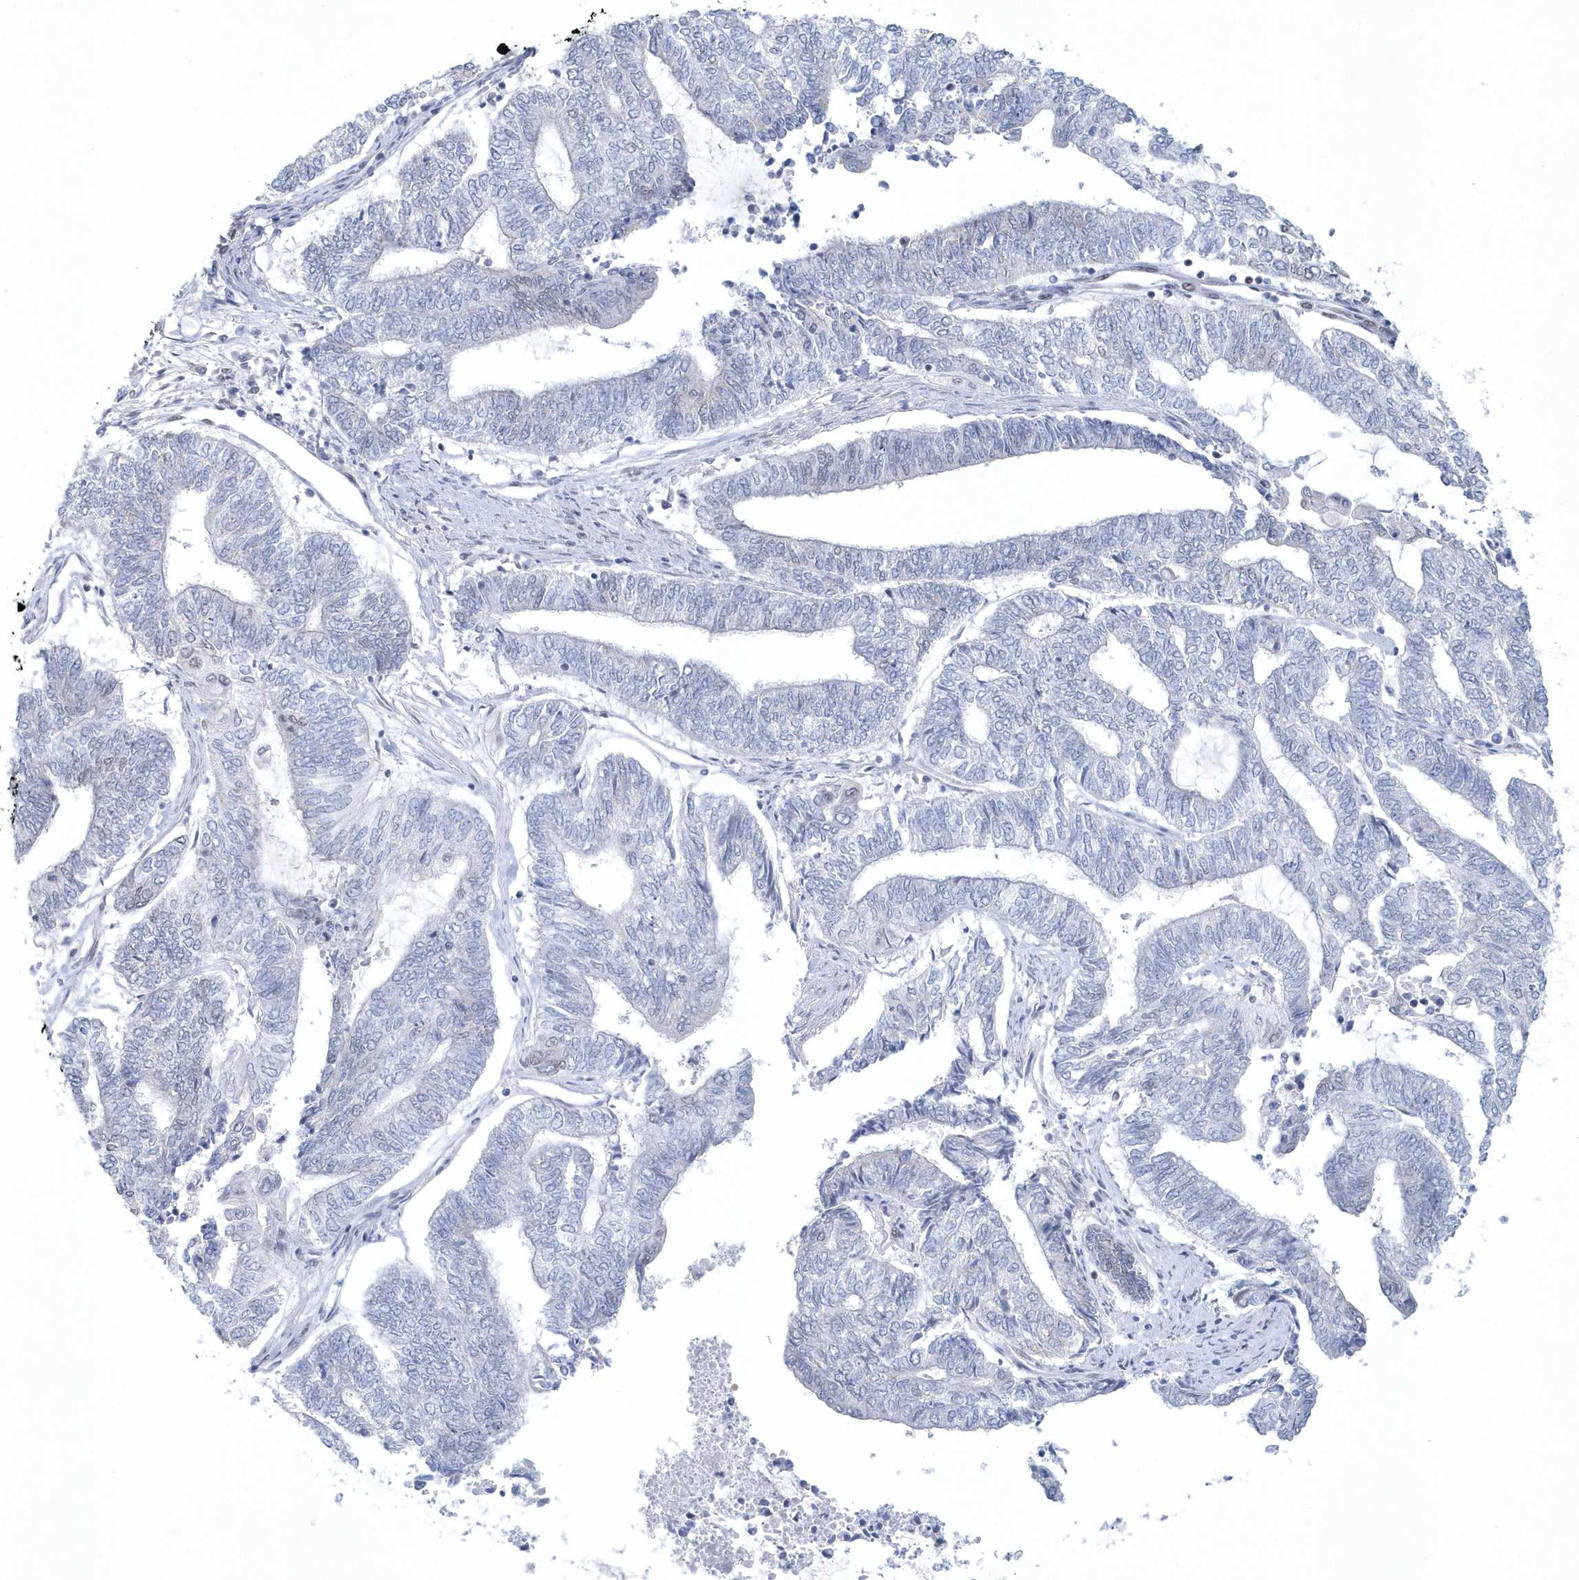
{"staining": {"intensity": "moderate", "quantity": "25%-75%", "location": "nuclear"}, "tissue": "endometrial cancer", "cell_type": "Tumor cells", "image_type": "cancer", "snomed": [{"axis": "morphology", "description": "Adenocarcinoma, NOS"}, {"axis": "topography", "description": "Uterus"}, {"axis": "topography", "description": "Endometrium"}], "caption": "Endometrial cancer tissue exhibits moderate nuclear staining in about 25%-75% of tumor cells, visualized by immunohistochemistry.", "gene": "DCLRE1A", "patient": {"sex": "female", "age": 70}}